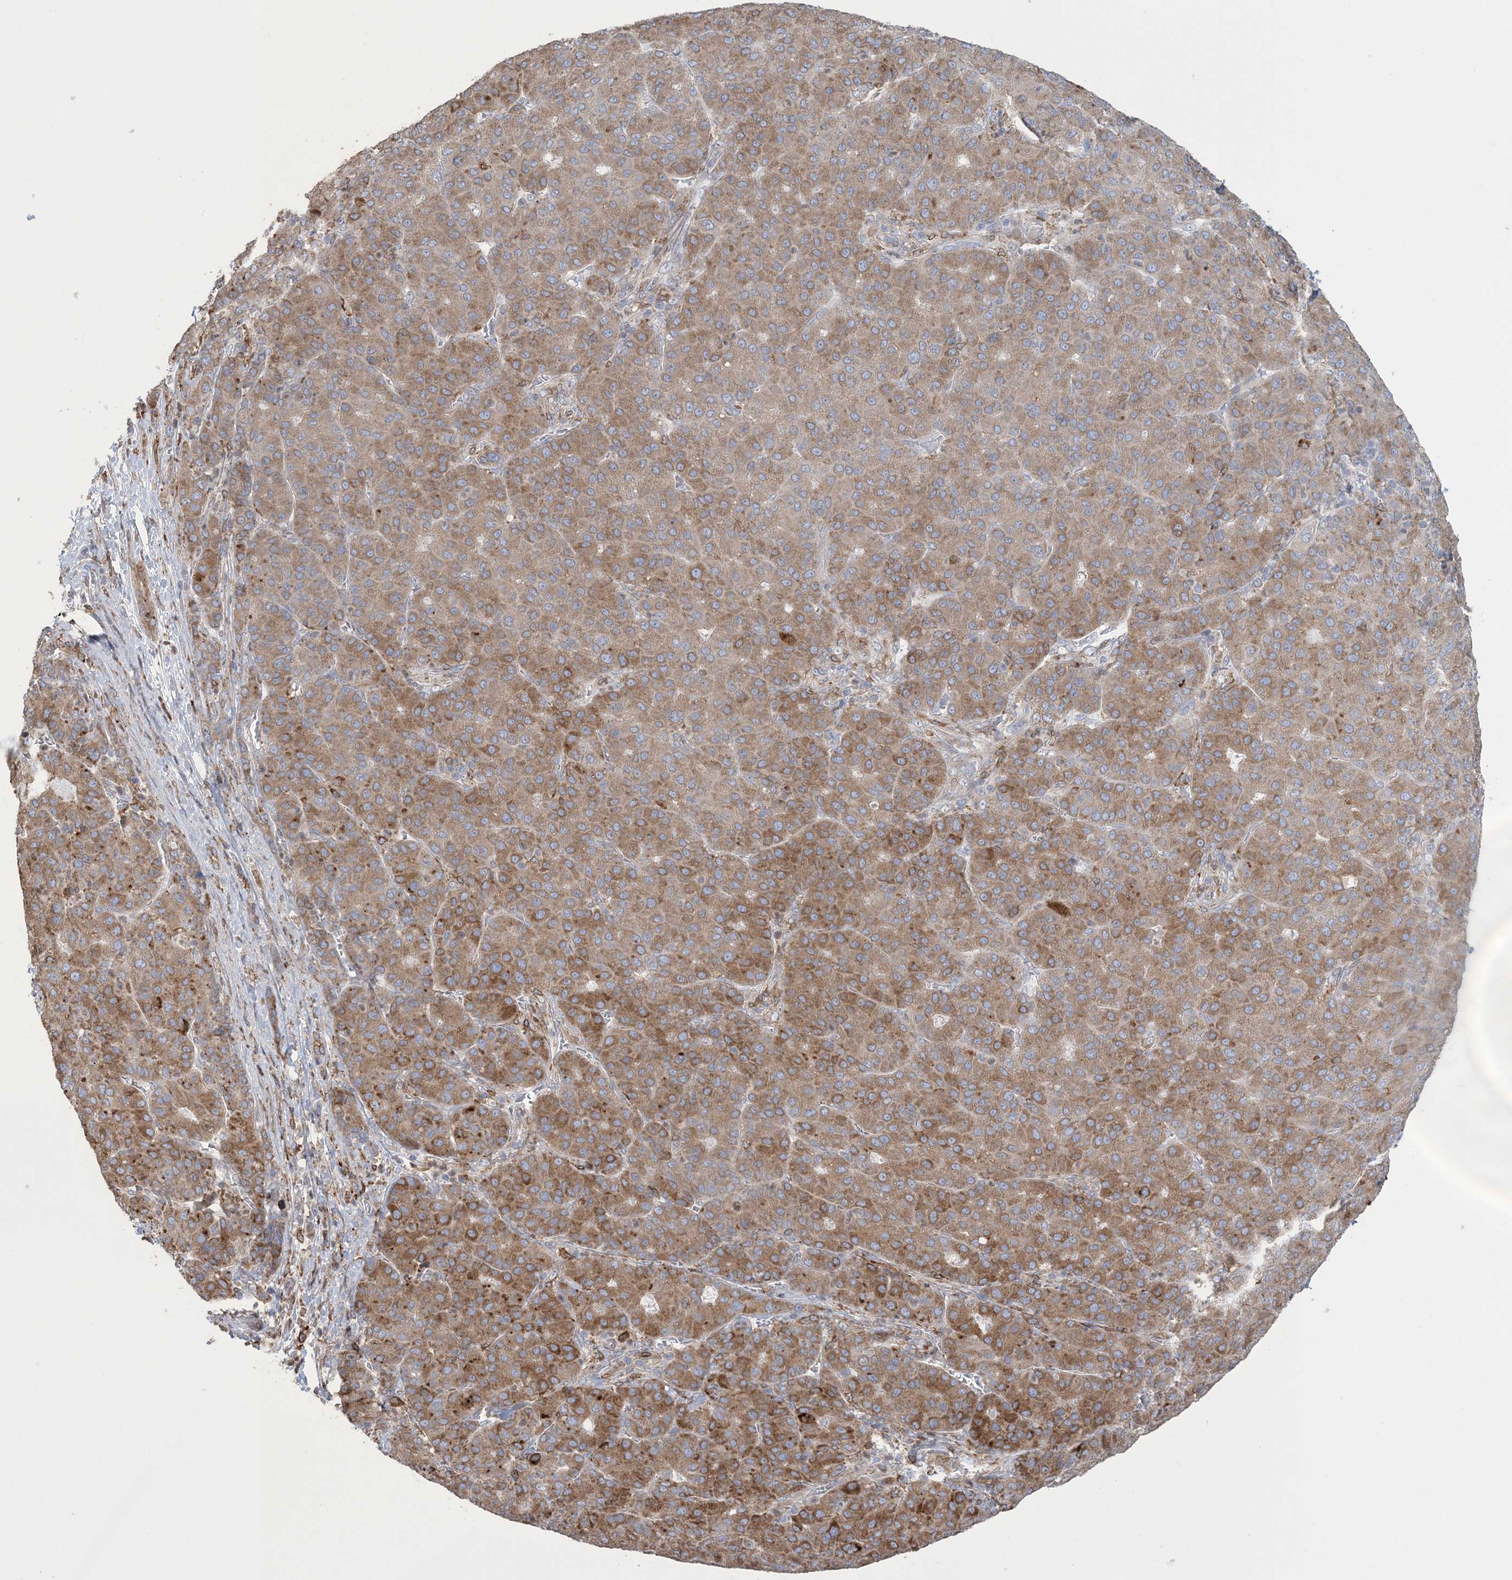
{"staining": {"intensity": "moderate", "quantity": ">75%", "location": "cytoplasmic/membranous"}, "tissue": "liver cancer", "cell_type": "Tumor cells", "image_type": "cancer", "snomed": [{"axis": "morphology", "description": "Carcinoma, Hepatocellular, NOS"}, {"axis": "topography", "description": "Liver"}], "caption": "Approximately >75% of tumor cells in human liver hepatocellular carcinoma reveal moderate cytoplasmic/membranous protein positivity as visualized by brown immunohistochemical staining.", "gene": "SHANK1", "patient": {"sex": "male", "age": 65}}